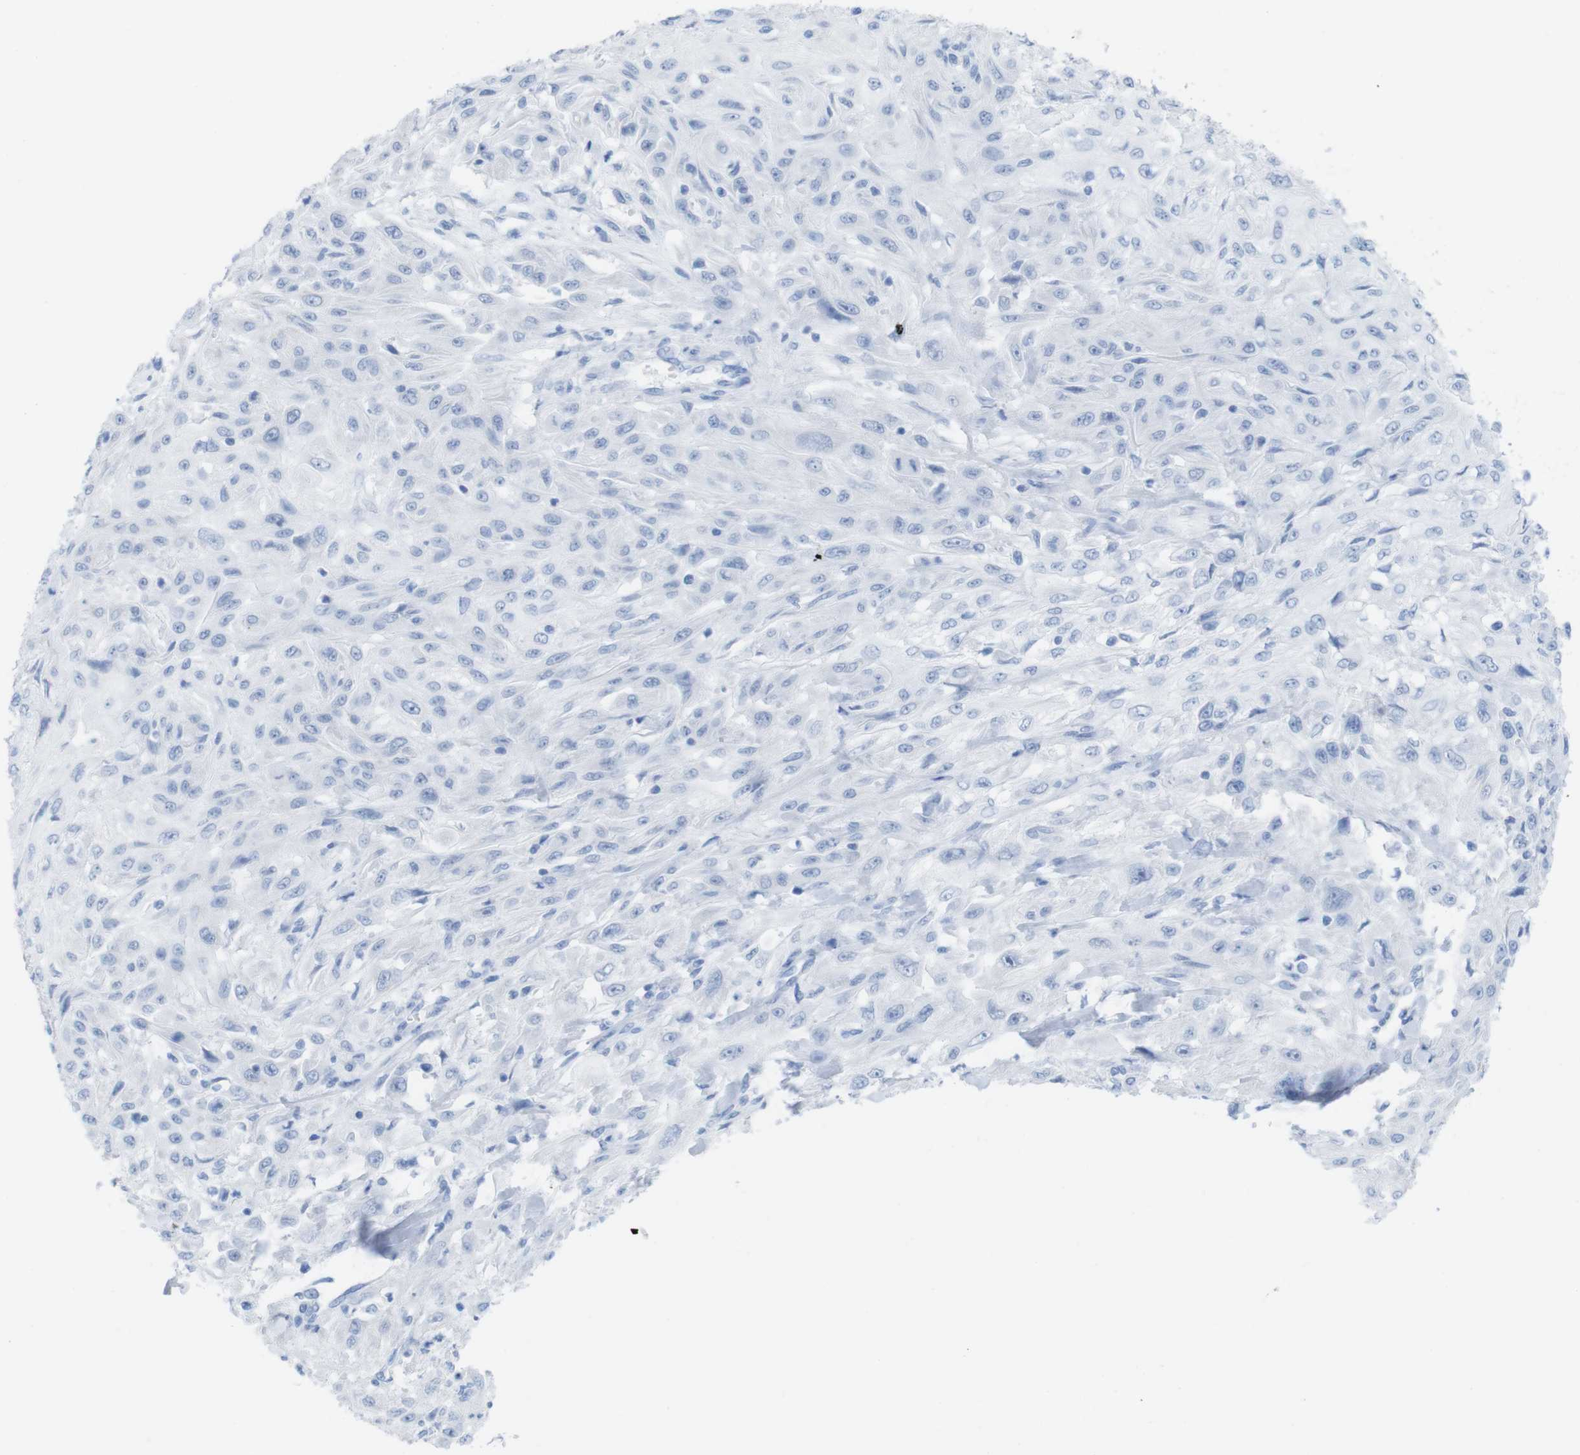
{"staining": {"intensity": "negative", "quantity": "none", "location": "none"}, "tissue": "skin cancer", "cell_type": "Tumor cells", "image_type": "cancer", "snomed": [{"axis": "morphology", "description": "Squamous cell carcinoma, NOS"}, {"axis": "topography", "description": "Skin"}], "caption": "Skin cancer stained for a protein using immunohistochemistry (IHC) shows no expression tumor cells.", "gene": "MYH7", "patient": {"sex": "male", "age": 75}}